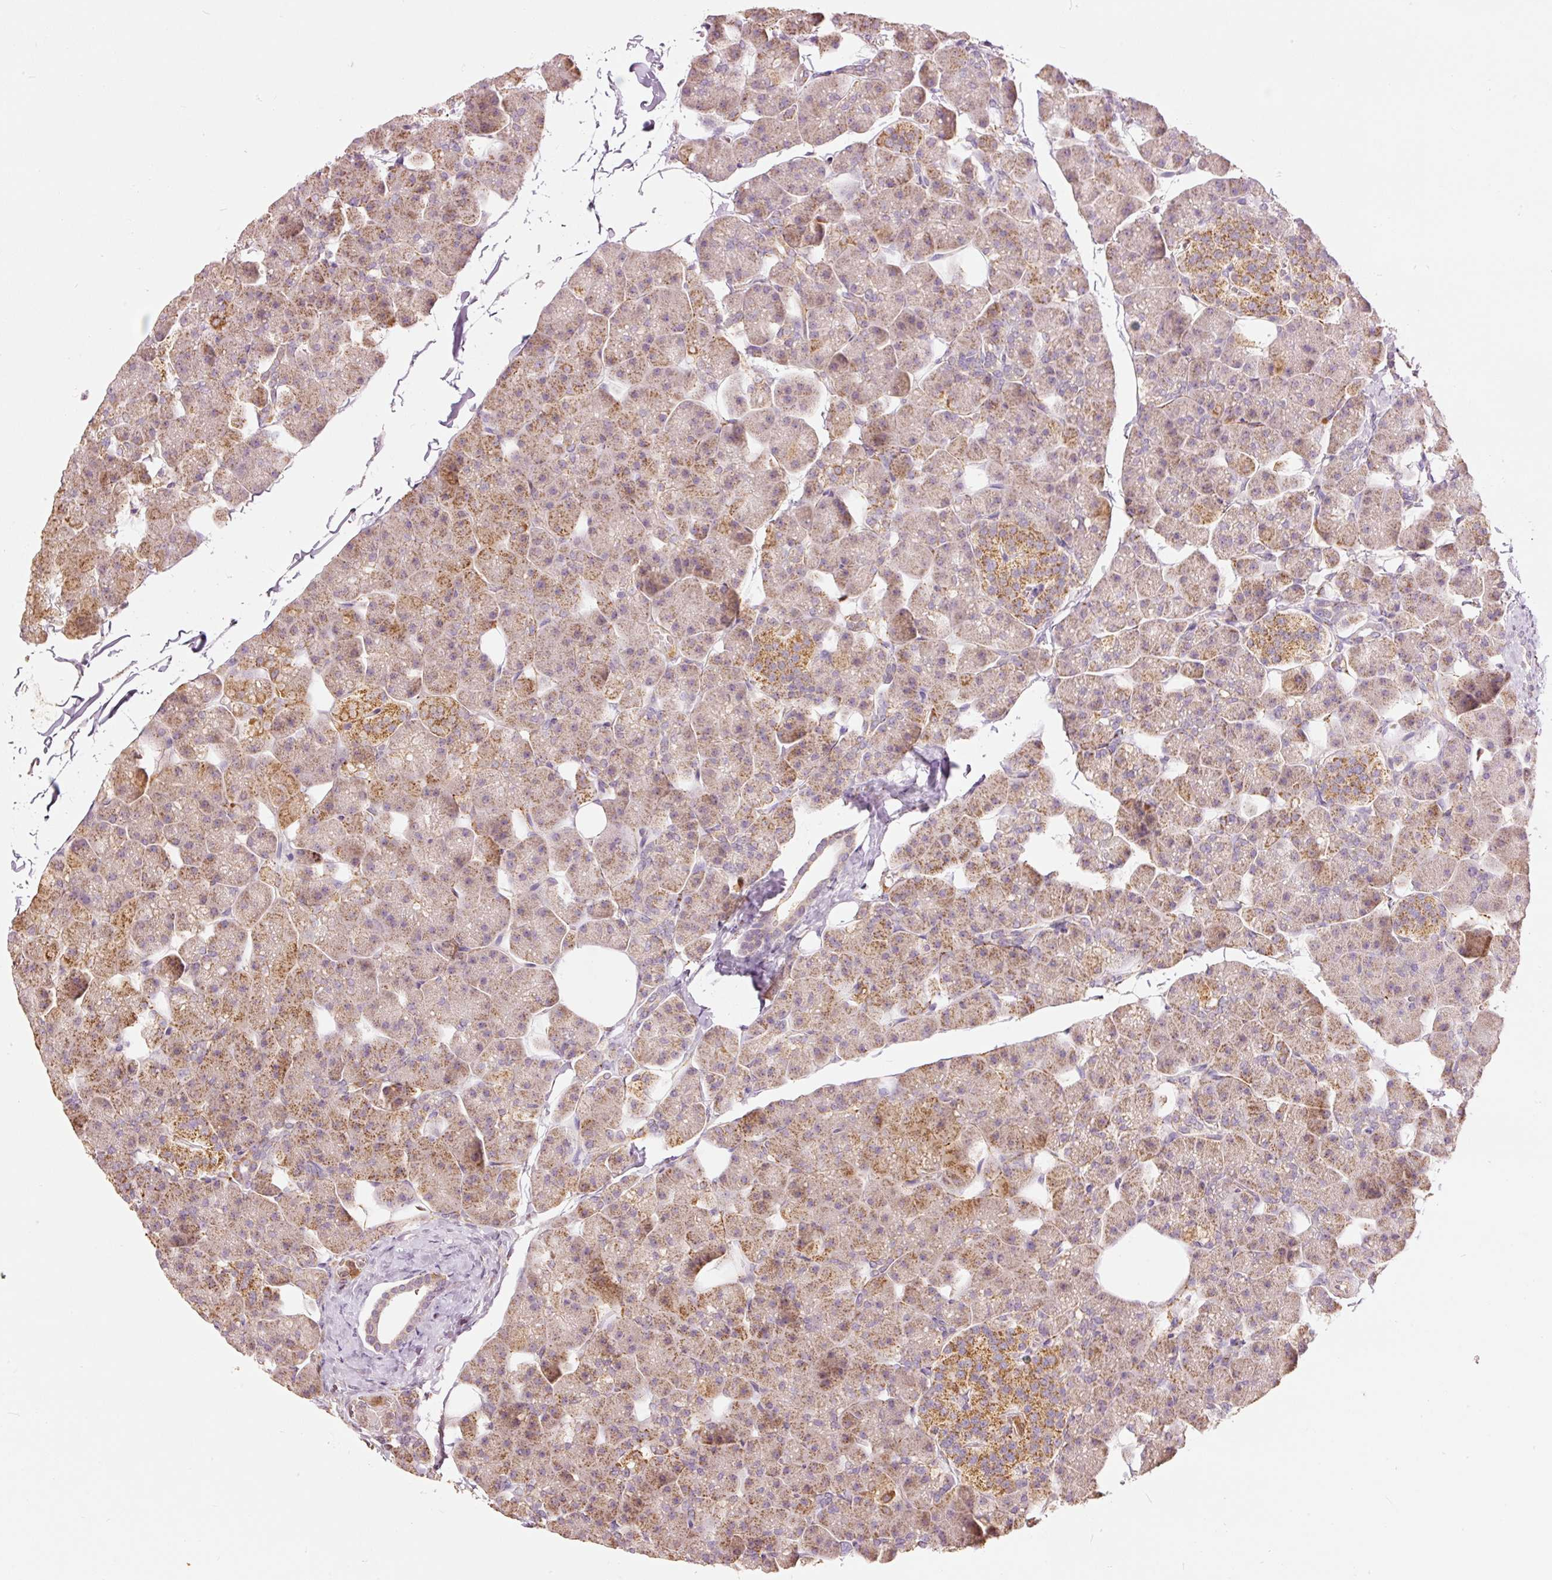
{"staining": {"intensity": "moderate", "quantity": ">75%", "location": "cytoplasmic/membranous"}, "tissue": "pancreas", "cell_type": "Exocrine glandular cells", "image_type": "normal", "snomed": [{"axis": "morphology", "description": "Normal tissue, NOS"}, {"axis": "topography", "description": "Pancreas"}], "caption": "Exocrine glandular cells show medium levels of moderate cytoplasmic/membranous positivity in about >75% of cells in unremarkable human pancreas. (Stains: DAB (3,3'-diaminobenzidine) in brown, nuclei in blue, Microscopy: brightfield microscopy at high magnification).", "gene": "PSENEN", "patient": {"sex": "male", "age": 35}}